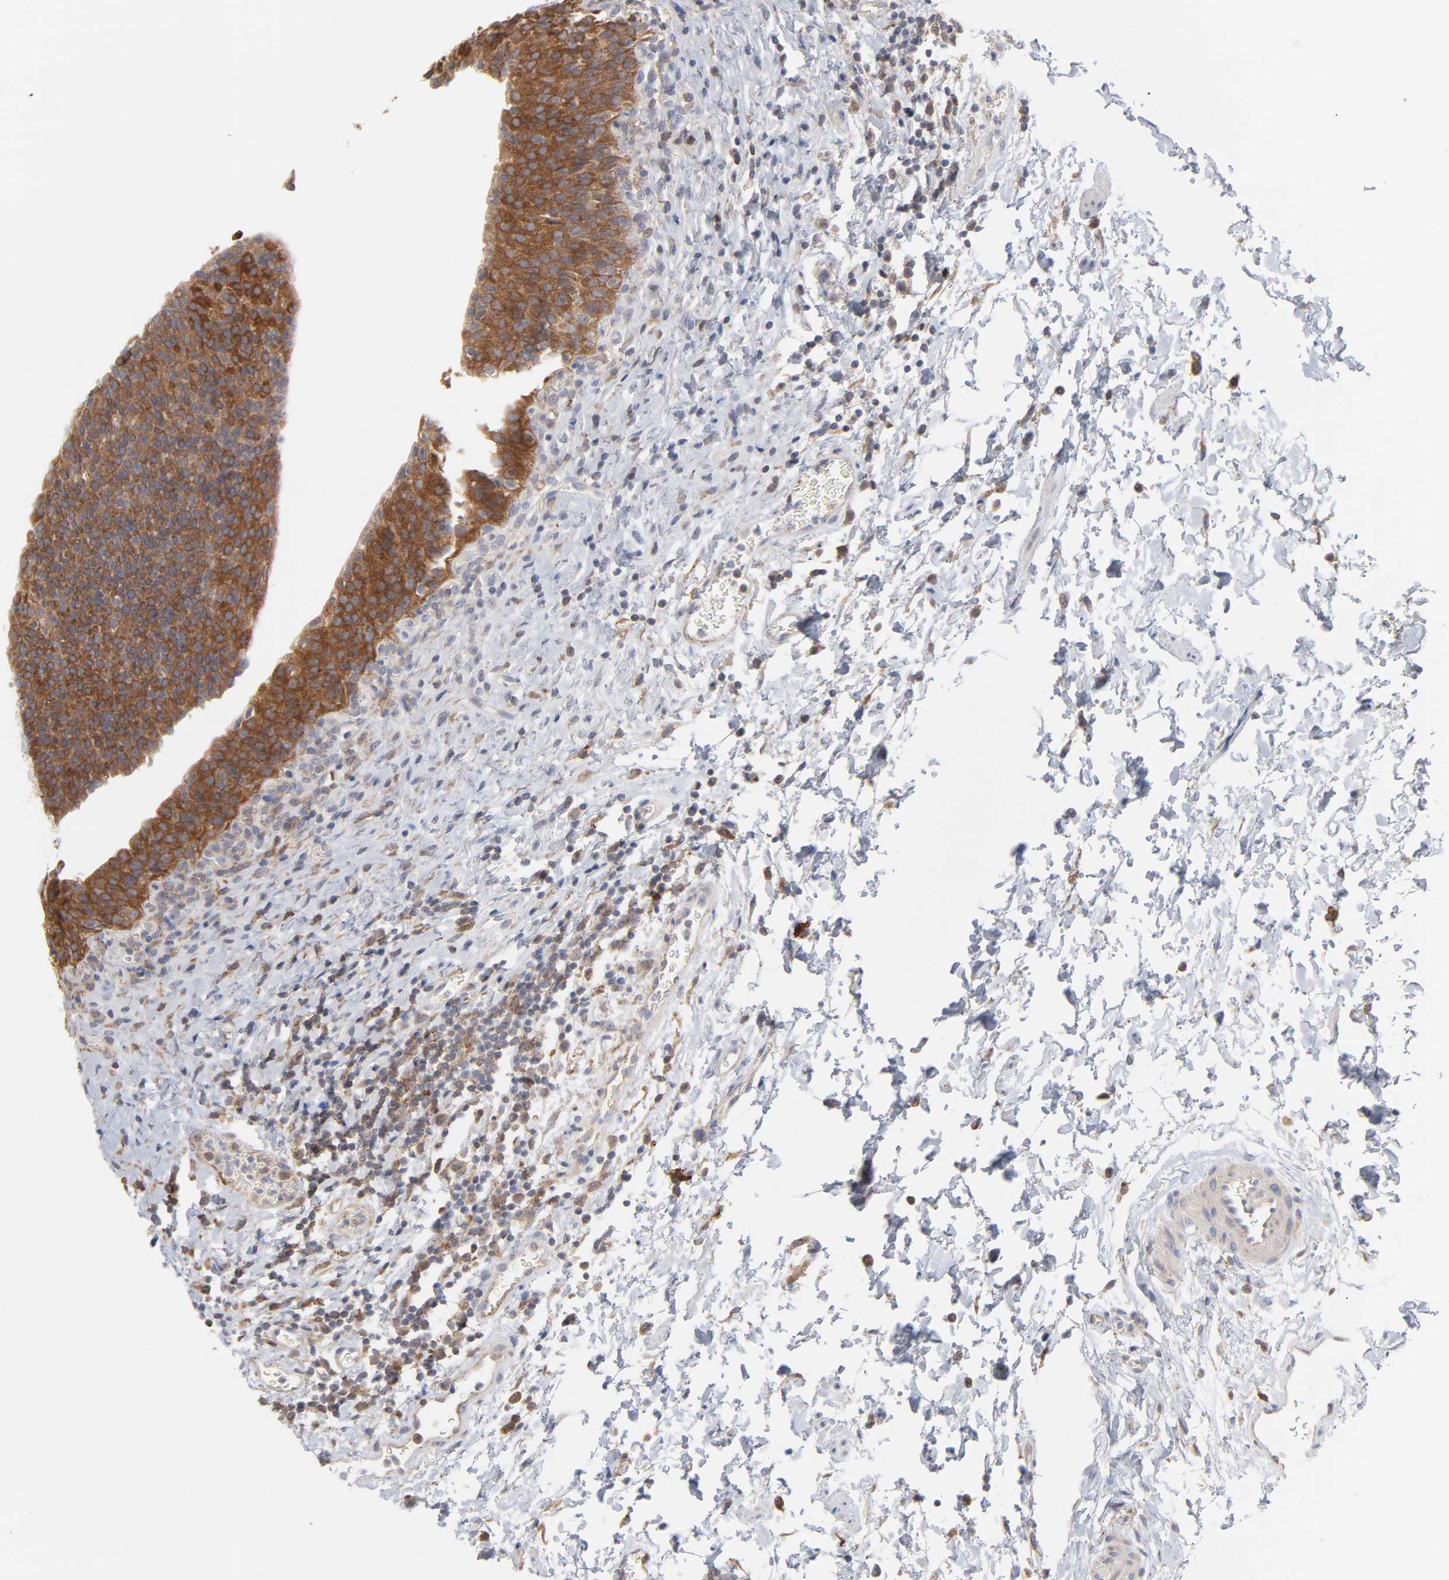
{"staining": {"intensity": "moderate", "quantity": ">75%", "location": "cytoplasmic/membranous"}, "tissue": "urinary bladder", "cell_type": "Urothelial cells", "image_type": "normal", "snomed": [{"axis": "morphology", "description": "Normal tissue, NOS"}, {"axis": "topography", "description": "Urinary bladder"}], "caption": "A medium amount of moderate cytoplasmic/membranous staining is present in approximately >75% of urothelial cells in normal urinary bladder. (DAB (3,3'-diaminobenzidine) = brown stain, brightfield microscopy at high magnification).", "gene": "PPFIBP2", "patient": {"sex": "male", "age": 51}}